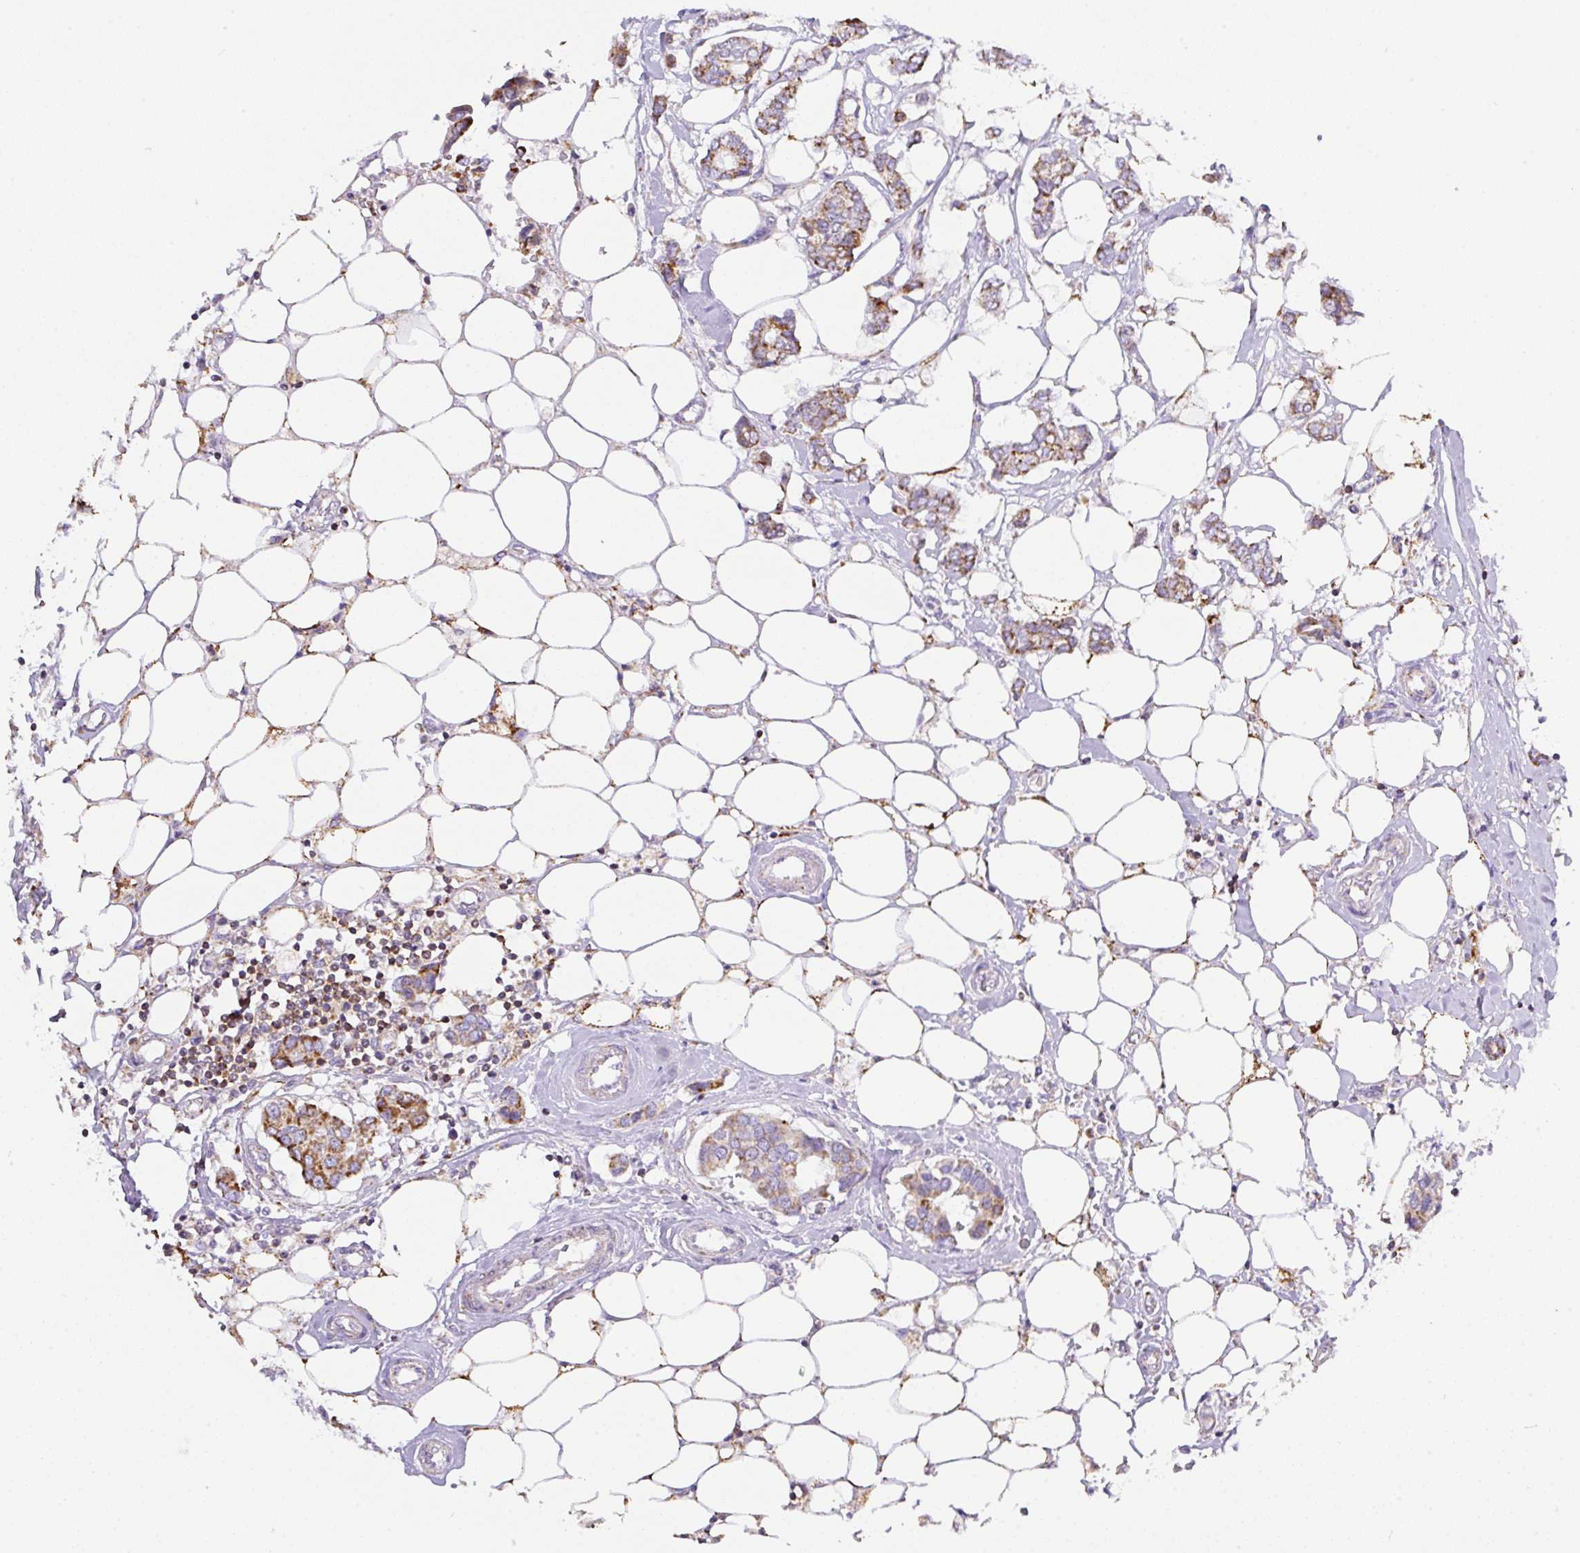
{"staining": {"intensity": "moderate", "quantity": ">75%", "location": "cytoplasmic/membranous"}, "tissue": "breast cancer", "cell_type": "Tumor cells", "image_type": "cancer", "snomed": [{"axis": "morphology", "description": "Duct carcinoma"}, {"axis": "topography", "description": "Breast"}], "caption": "A high-resolution photomicrograph shows IHC staining of breast cancer, which shows moderate cytoplasmic/membranous positivity in about >75% of tumor cells.", "gene": "NF1", "patient": {"sex": "female", "age": 73}}